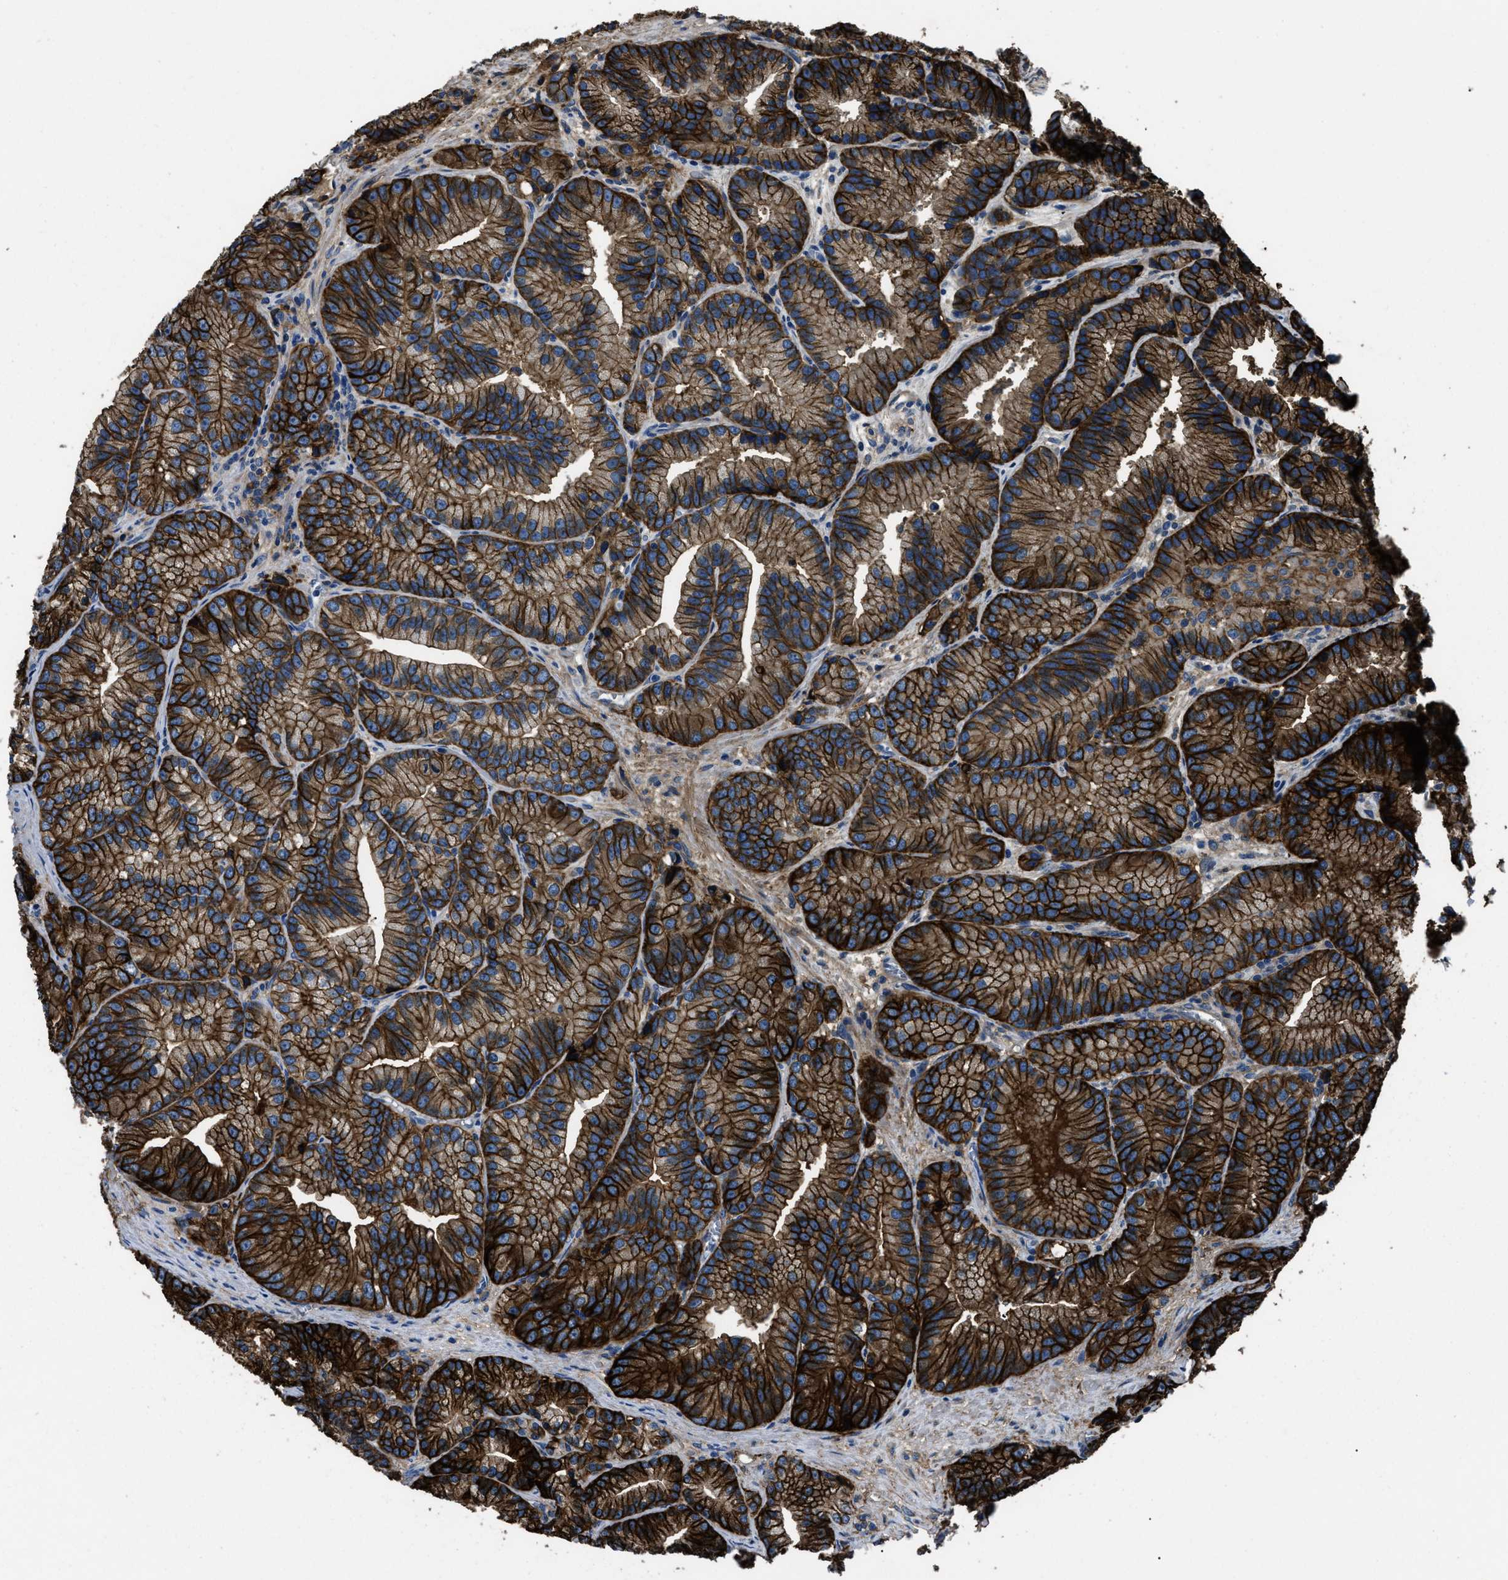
{"staining": {"intensity": "strong", "quantity": ">75%", "location": "cytoplasmic/membranous"}, "tissue": "prostate cancer", "cell_type": "Tumor cells", "image_type": "cancer", "snomed": [{"axis": "morphology", "description": "Adenocarcinoma, Low grade"}, {"axis": "topography", "description": "Prostate"}], "caption": "Protein staining by immunohistochemistry (IHC) shows strong cytoplasmic/membranous positivity in approximately >75% of tumor cells in prostate cancer (adenocarcinoma (low-grade)).", "gene": "CD276", "patient": {"sex": "male", "age": 89}}